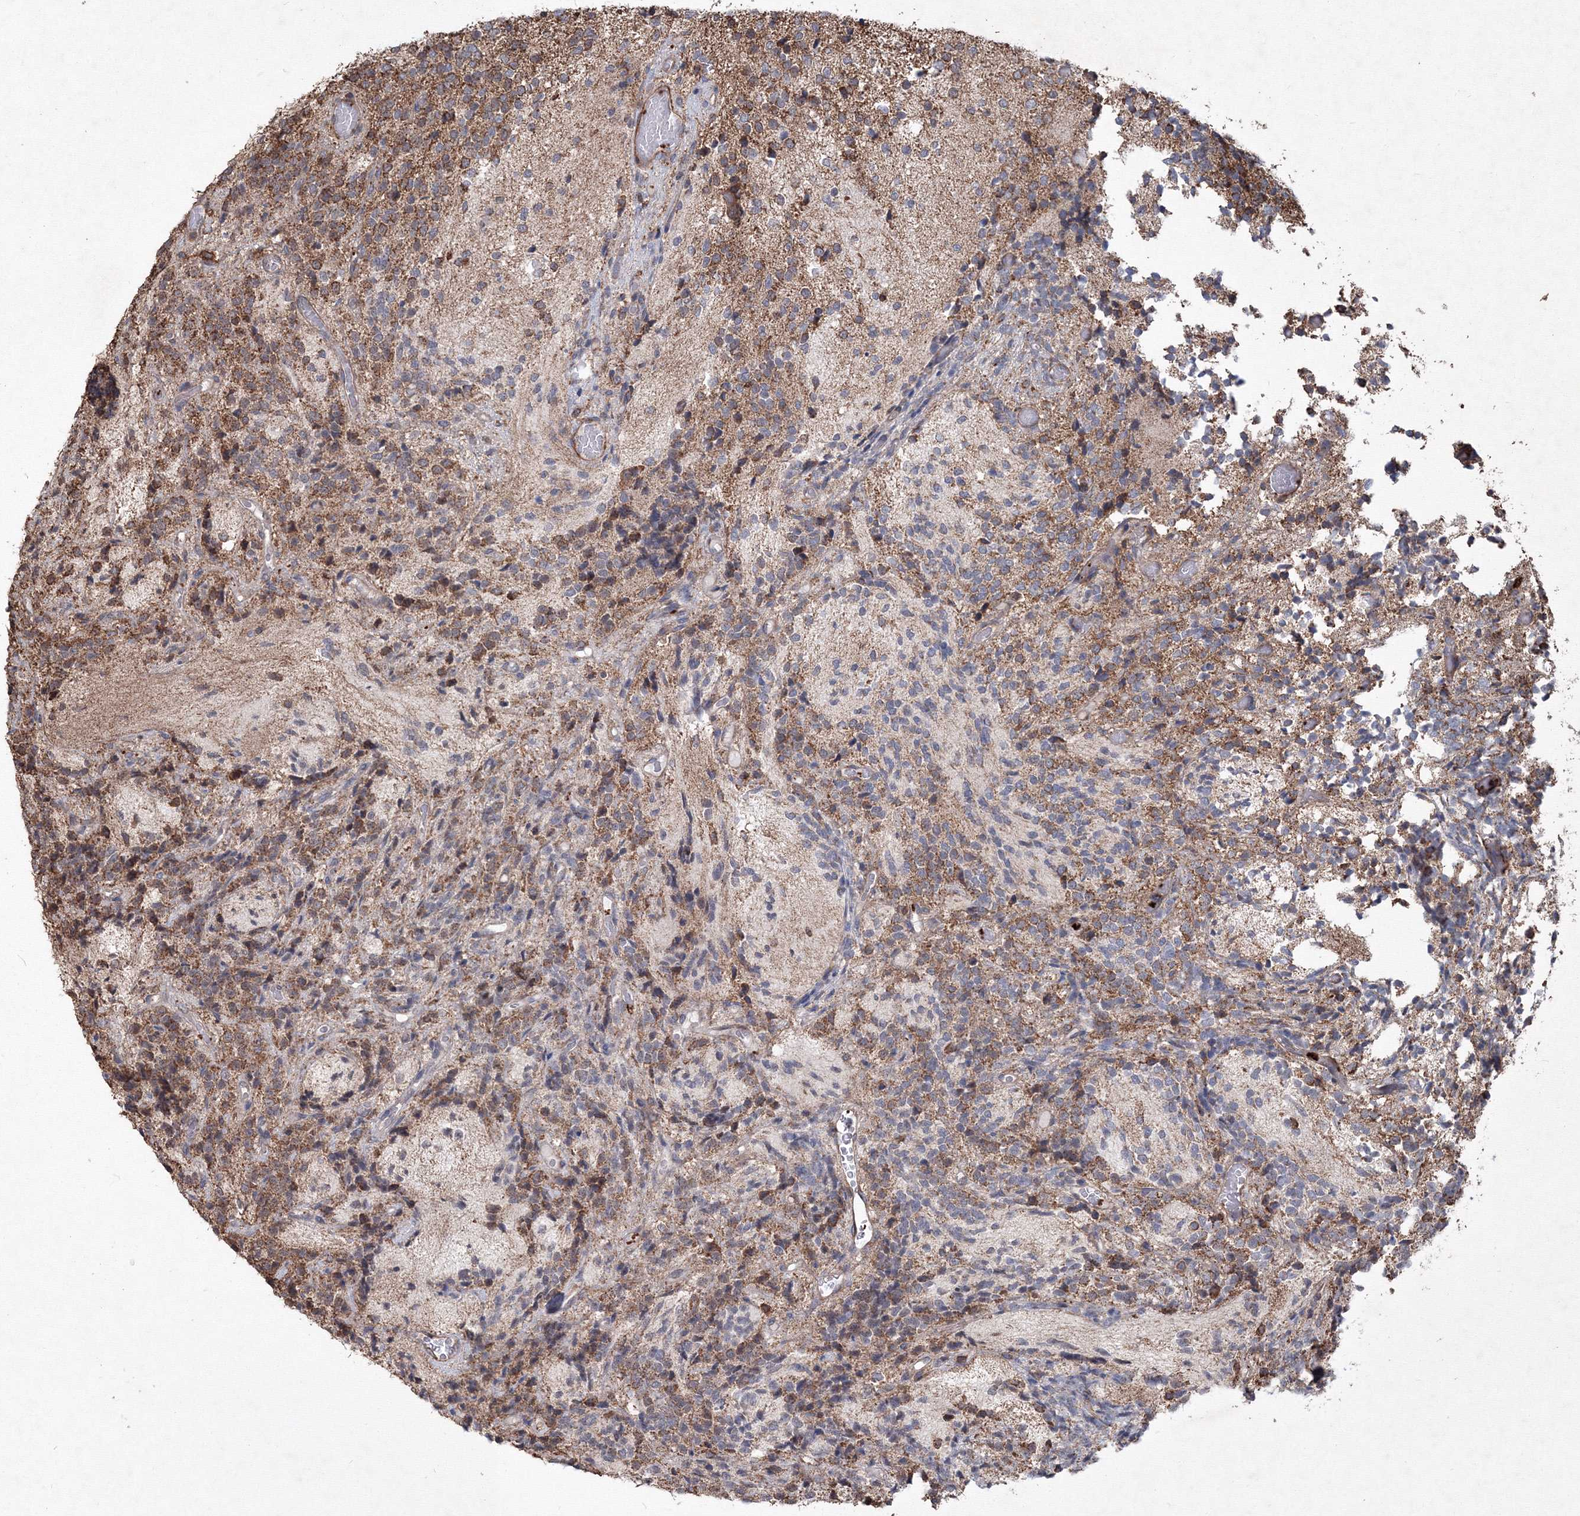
{"staining": {"intensity": "moderate", "quantity": "25%-75%", "location": "cytoplasmic/membranous"}, "tissue": "glioma", "cell_type": "Tumor cells", "image_type": "cancer", "snomed": [{"axis": "morphology", "description": "Glioma, malignant, Low grade"}, {"axis": "topography", "description": "Brain"}], "caption": "Human low-grade glioma (malignant) stained with a brown dye exhibits moderate cytoplasmic/membranous positive positivity in approximately 25%-75% of tumor cells.", "gene": "TMEM139", "patient": {"sex": "female", "age": 1}}